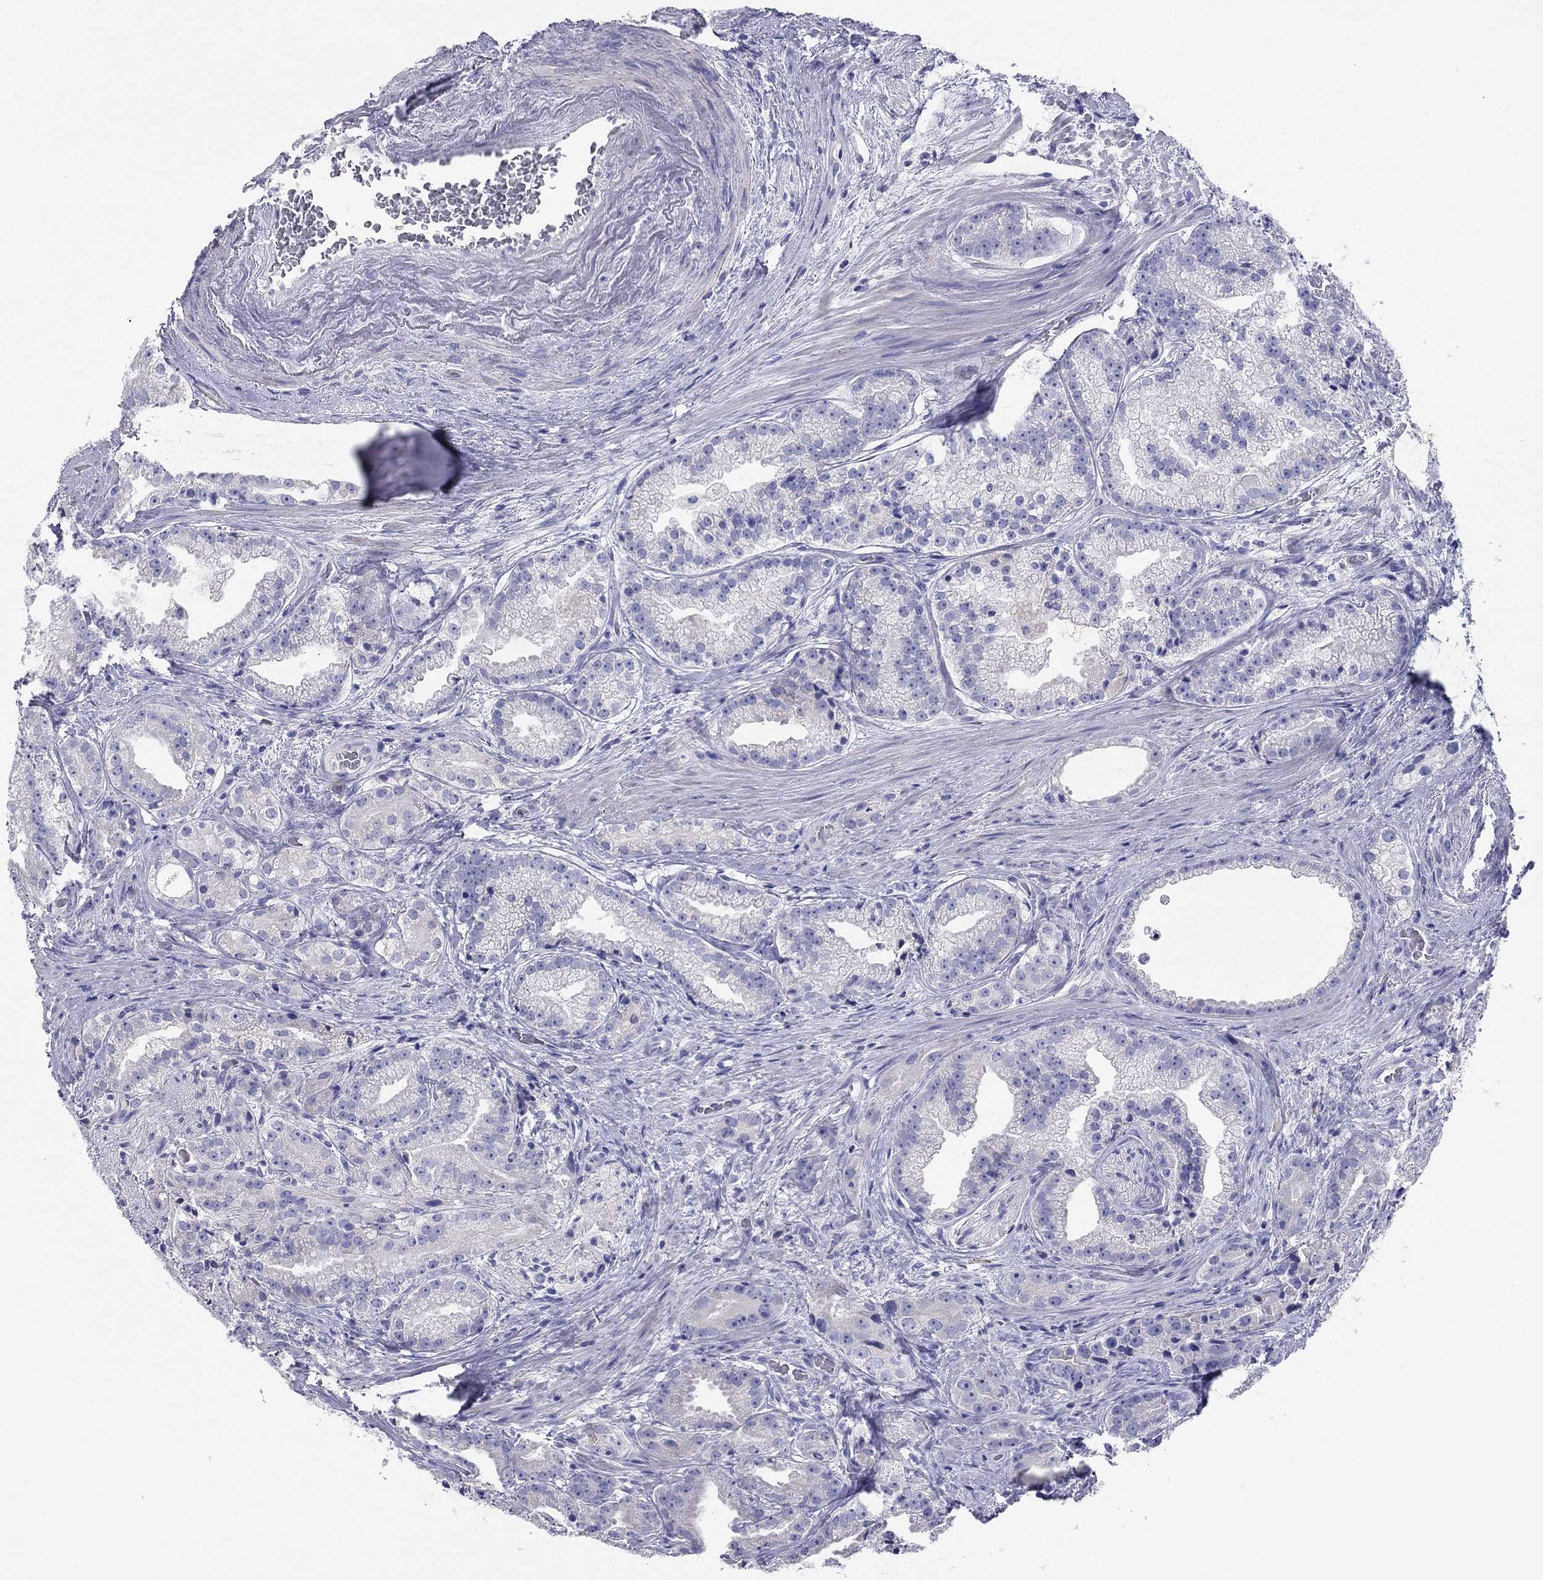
{"staining": {"intensity": "negative", "quantity": "none", "location": "none"}, "tissue": "prostate cancer", "cell_type": "Tumor cells", "image_type": "cancer", "snomed": [{"axis": "morphology", "description": "Adenocarcinoma, NOS"}, {"axis": "morphology", "description": "Adenocarcinoma, High grade"}, {"axis": "topography", "description": "Prostate"}], "caption": "Tumor cells are negative for brown protein staining in prostate adenocarcinoma (high-grade).", "gene": "GRK7", "patient": {"sex": "male", "age": 64}}